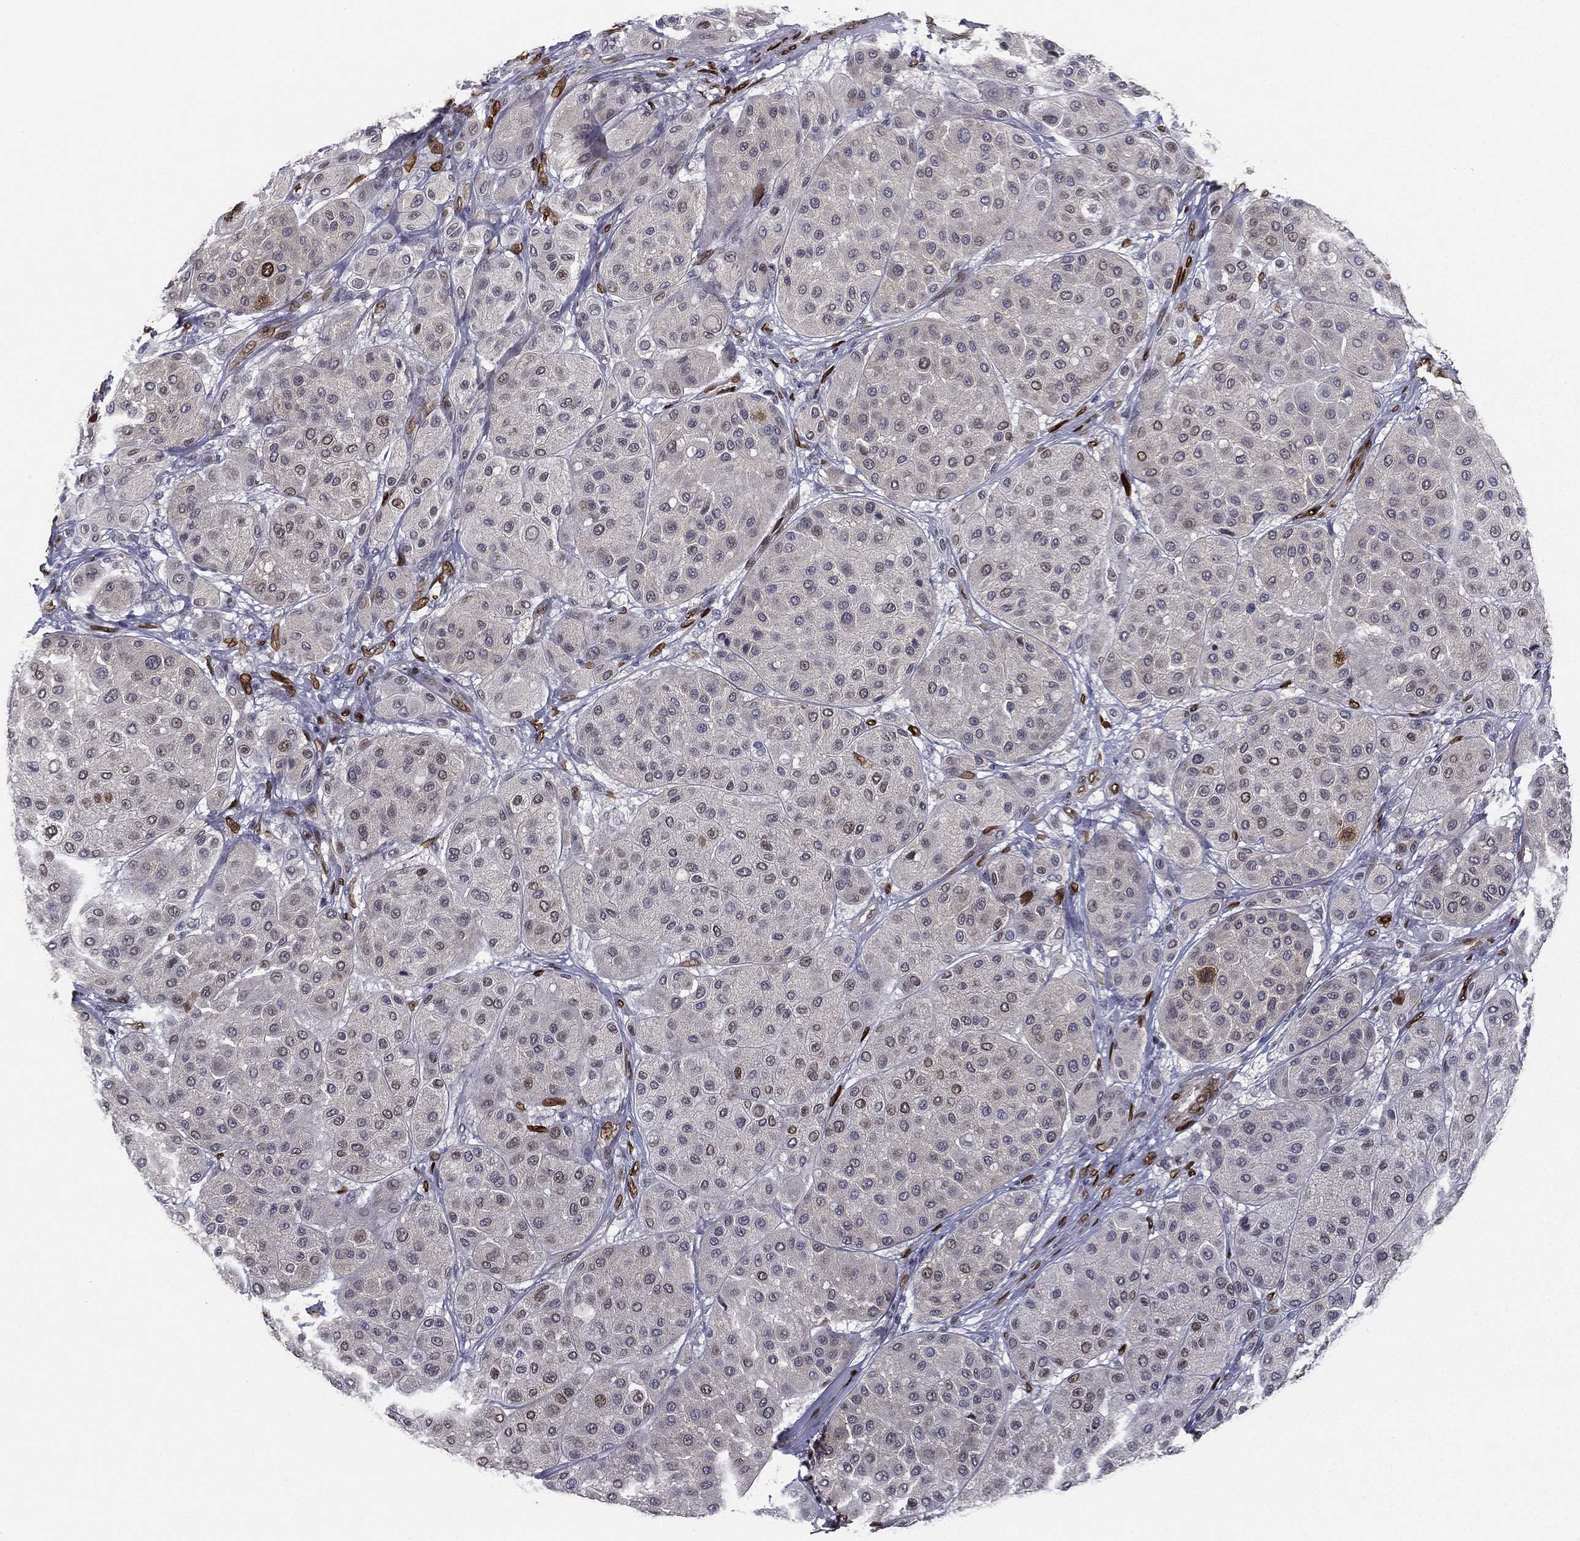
{"staining": {"intensity": "strong", "quantity": "25%-75%", "location": "cytoplasmic/membranous,nuclear"}, "tissue": "melanoma", "cell_type": "Tumor cells", "image_type": "cancer", "snomed": [{"axis": "morphology", "description": "Malignant melanoma, Metastatic site"}, {"axis": "topography", "description": "Smooth muscle"}], "caption": "The histopathology image displays immunohistochemical staining of melanoma. There is strong cytoplasmic/membranous and nuclear staining is present in about 25%-75% of tumor cells.", "gene": "LMNB1", "patient": {"sex": "male", "age": 41}}